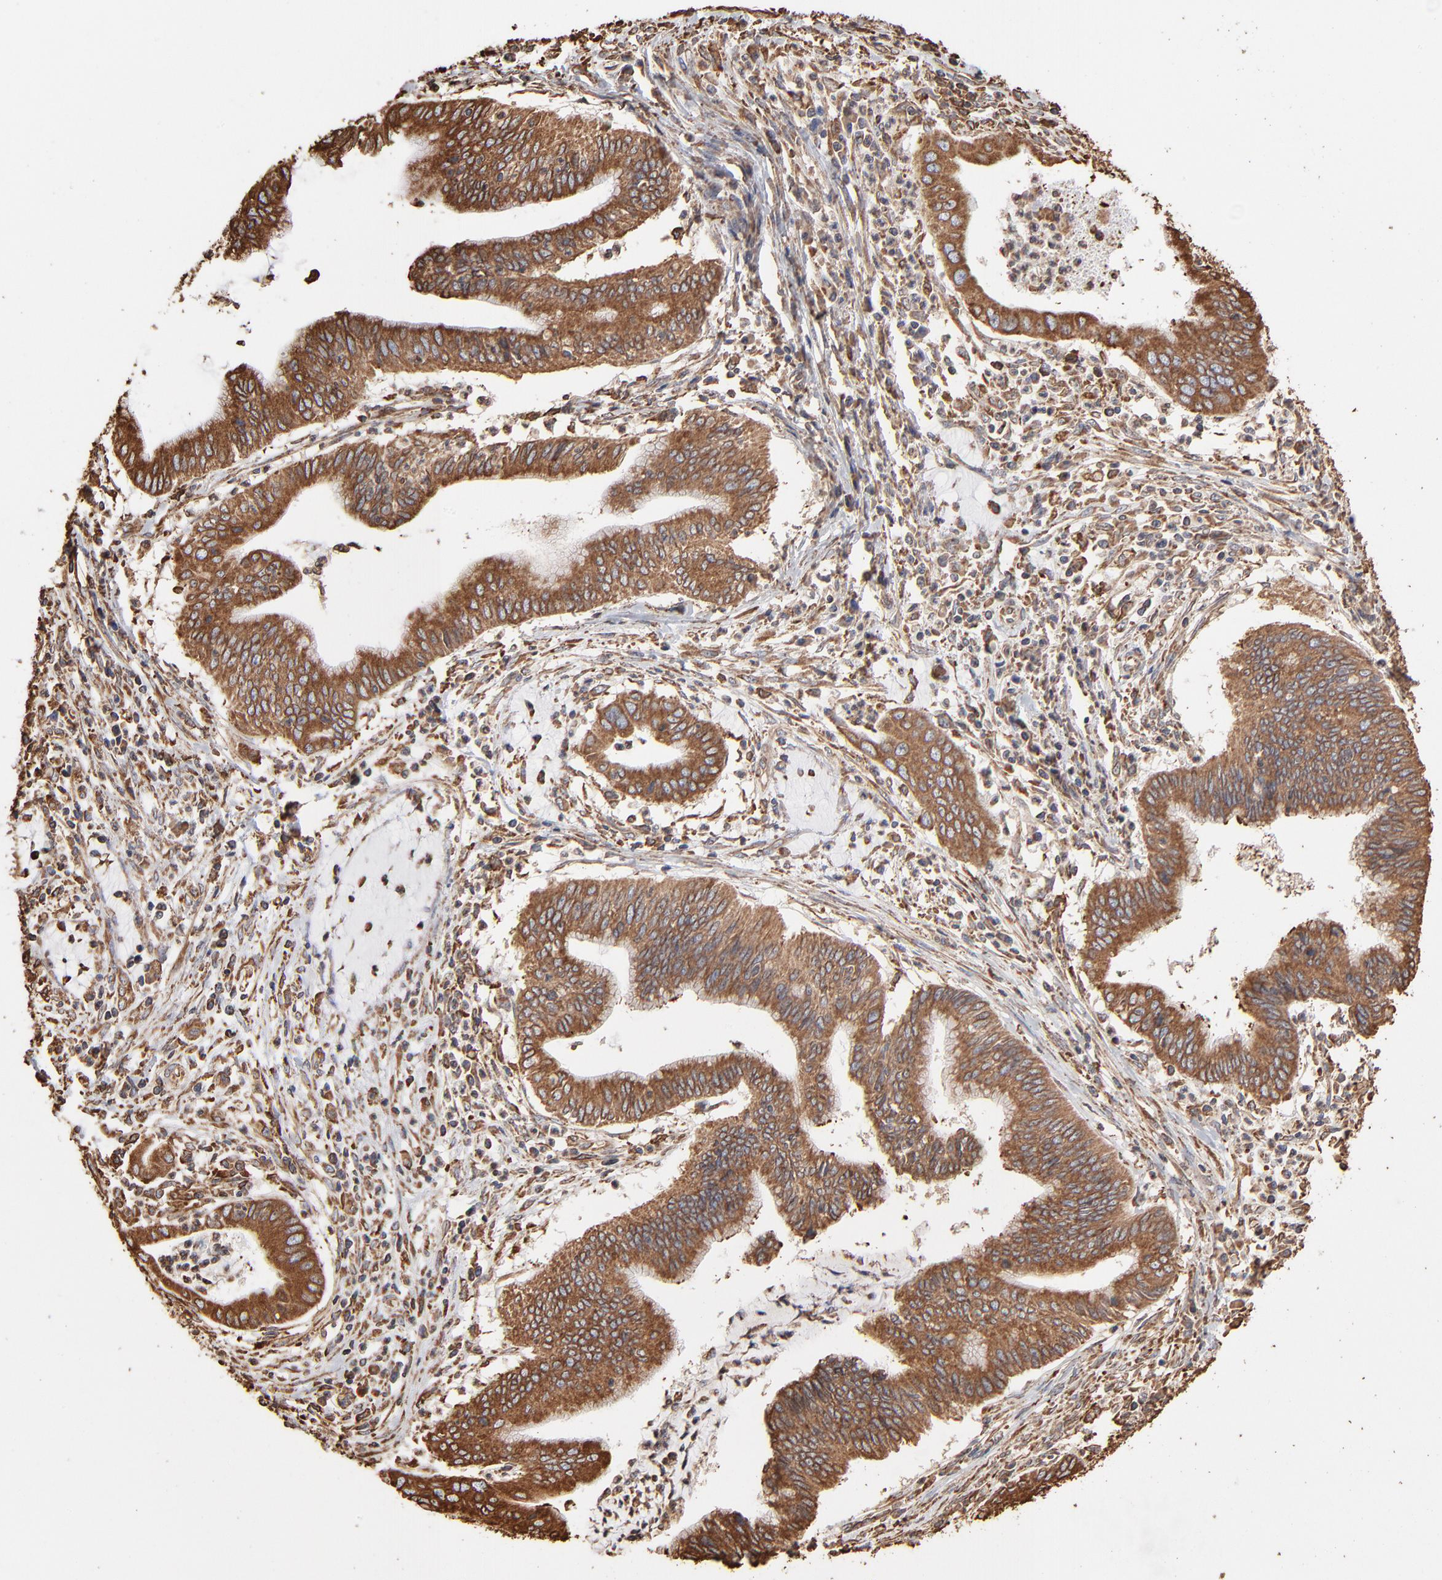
{"staining": {"intensity": "moderate", "quantity": ">75%", "location": "cytoplasmic/membranous"}, "tissue": "cervical cancer", "cell_type": "Tumor cells", "image_type": "cancer", "snomed": [{"axis": "morphology", "description": "Adenocarcinoma, NOS"}, {"axis": "topography", "description": "Cervix"}], "caption": "Immunohistochemistry photomicrograph of neoplastic tissue: adenocarcinoma (cervical) stained using immunohistochemistry (IHC) shows medium levels of moderate protein expression localized specifically in the cytoplasmic/membranous of tumor cells, appearing as a cytoplasmic/membranous brown color.", "gene": "PDIA3", "patient": {"sex": "female", "age": 36}}